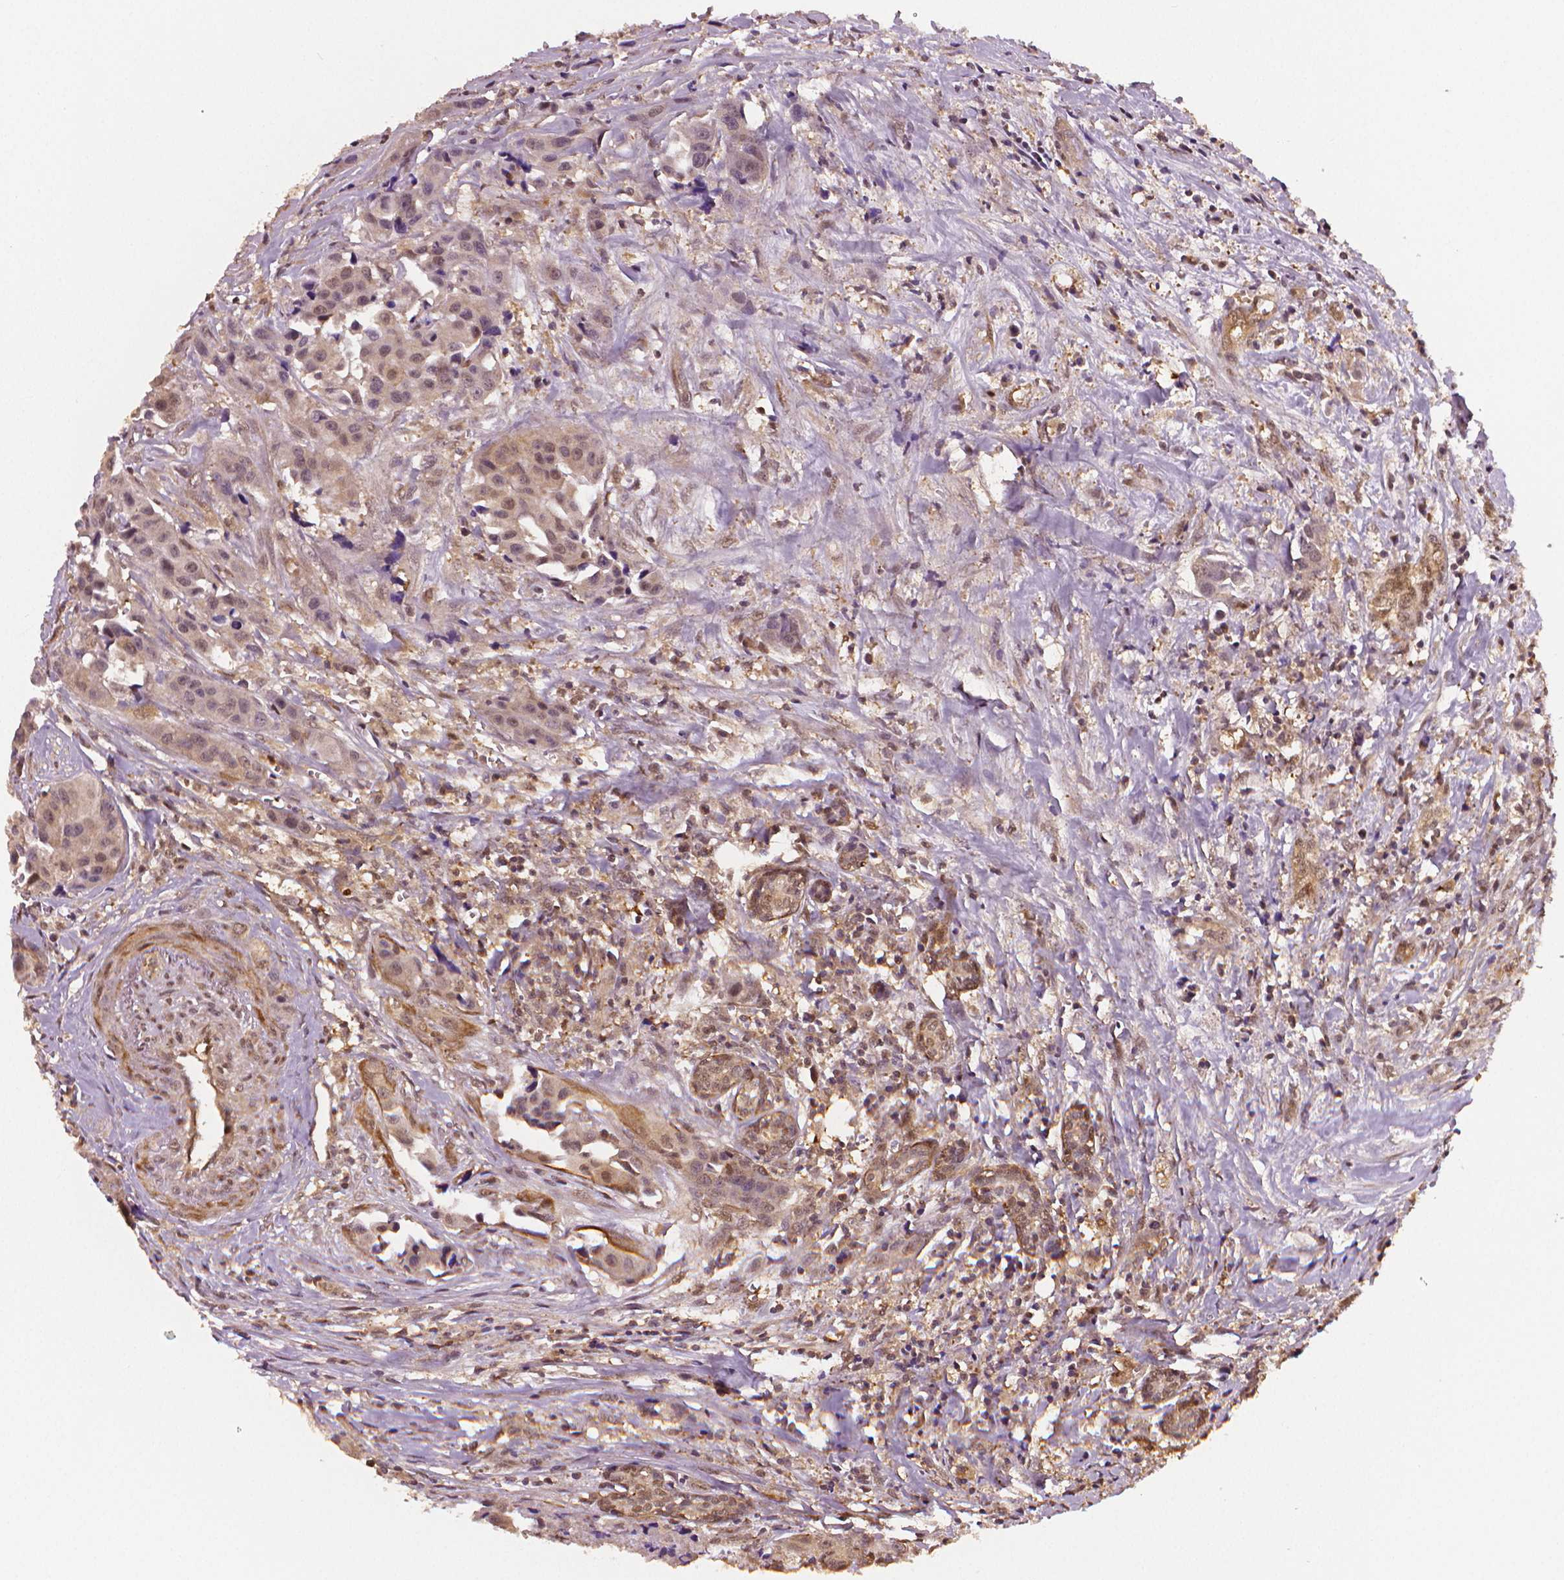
{"staining": {"intensity": "weak", "quantity": "<25%", "location": "cytoplasmic/membranous"}, "tissue": "head and neck cancer", "cell_type": "Tumor cells", "image_type": "cancer", "snomed": [{"axis": "morphology", "description": "Adenocarcinoma, NOS"}, {"axis": "topography", "description": "Head-Neck"}], "caption": "DAB immunohistochemical staining of head and neck adenocarcinoma exhibits no significant expression in tumor cells.", "gene": "STAT3", "patient": {"sex": "male", "age": 76}}